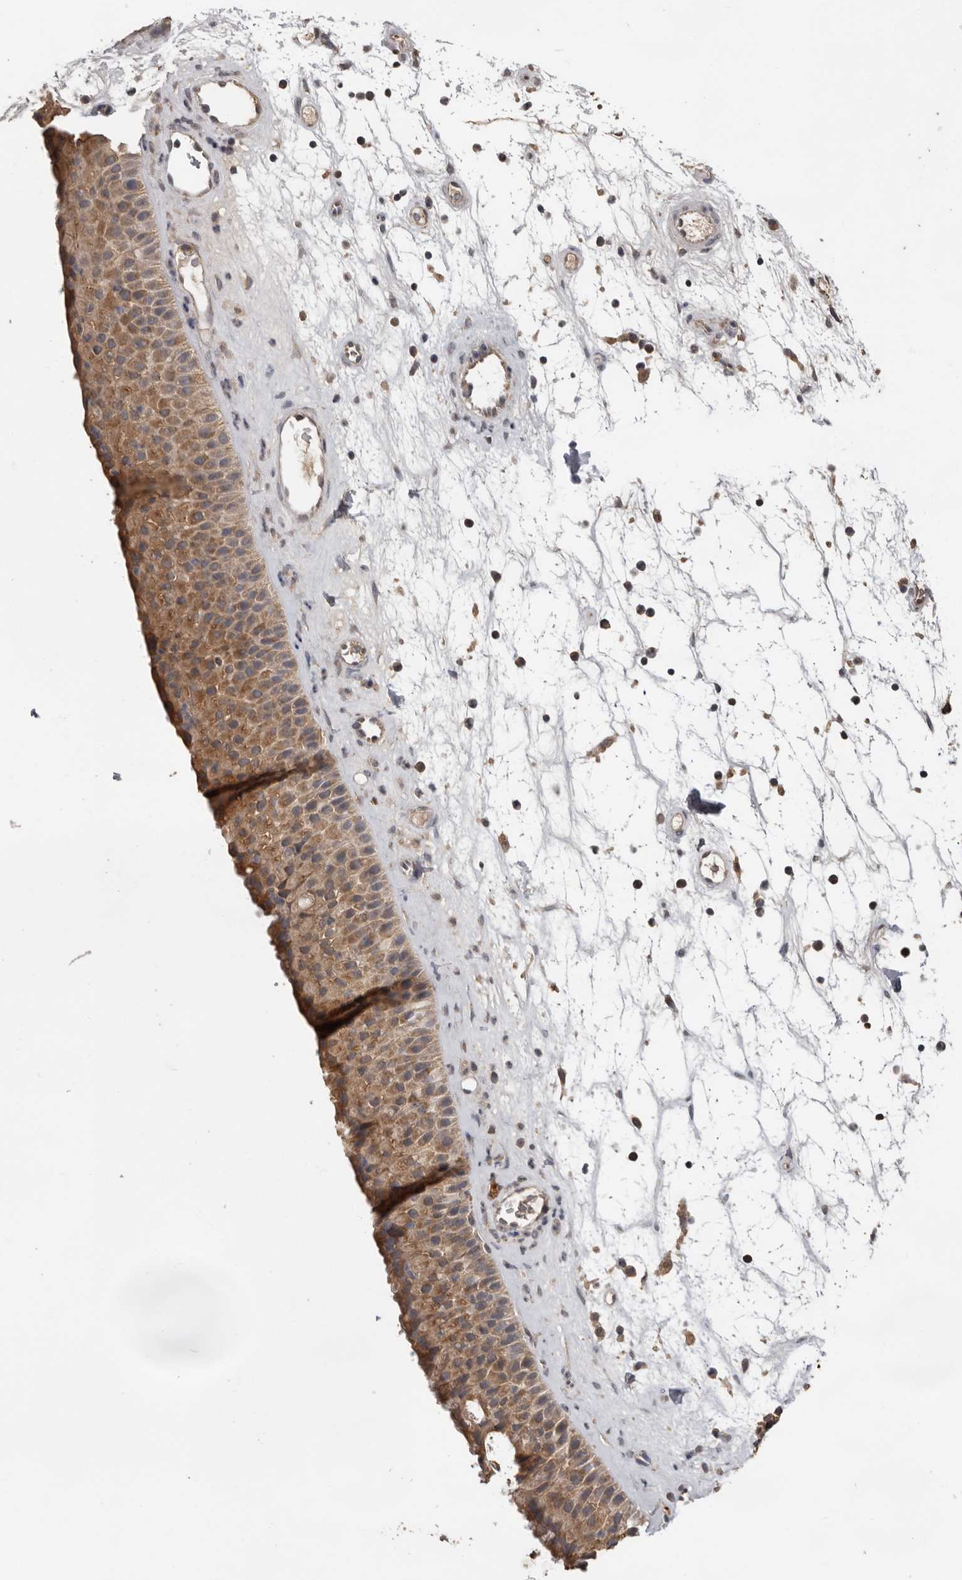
{"staining": {"intensity": "moderate", "quantity": ">75%", "location": "cytoplasmic/membranous"}, "tissue": "nasopharynx", "cell_type": "Respiratory epithelial cells", "image_type": "normal", "snomed": [{"axis": "morphology", "description": "Normal tissue, NOS"}, {"axis": "topography", "description": "Nasopharynx"}], "caption": "Immunohistochemical staining of normal nasopharynx demonstrates medium levels of moderate cytoplasmic/membranous staining in approximately >75% of respiratory epithelial cells.", "gene": "MTF1", "patient": {"sex": "male", "age": 64}}